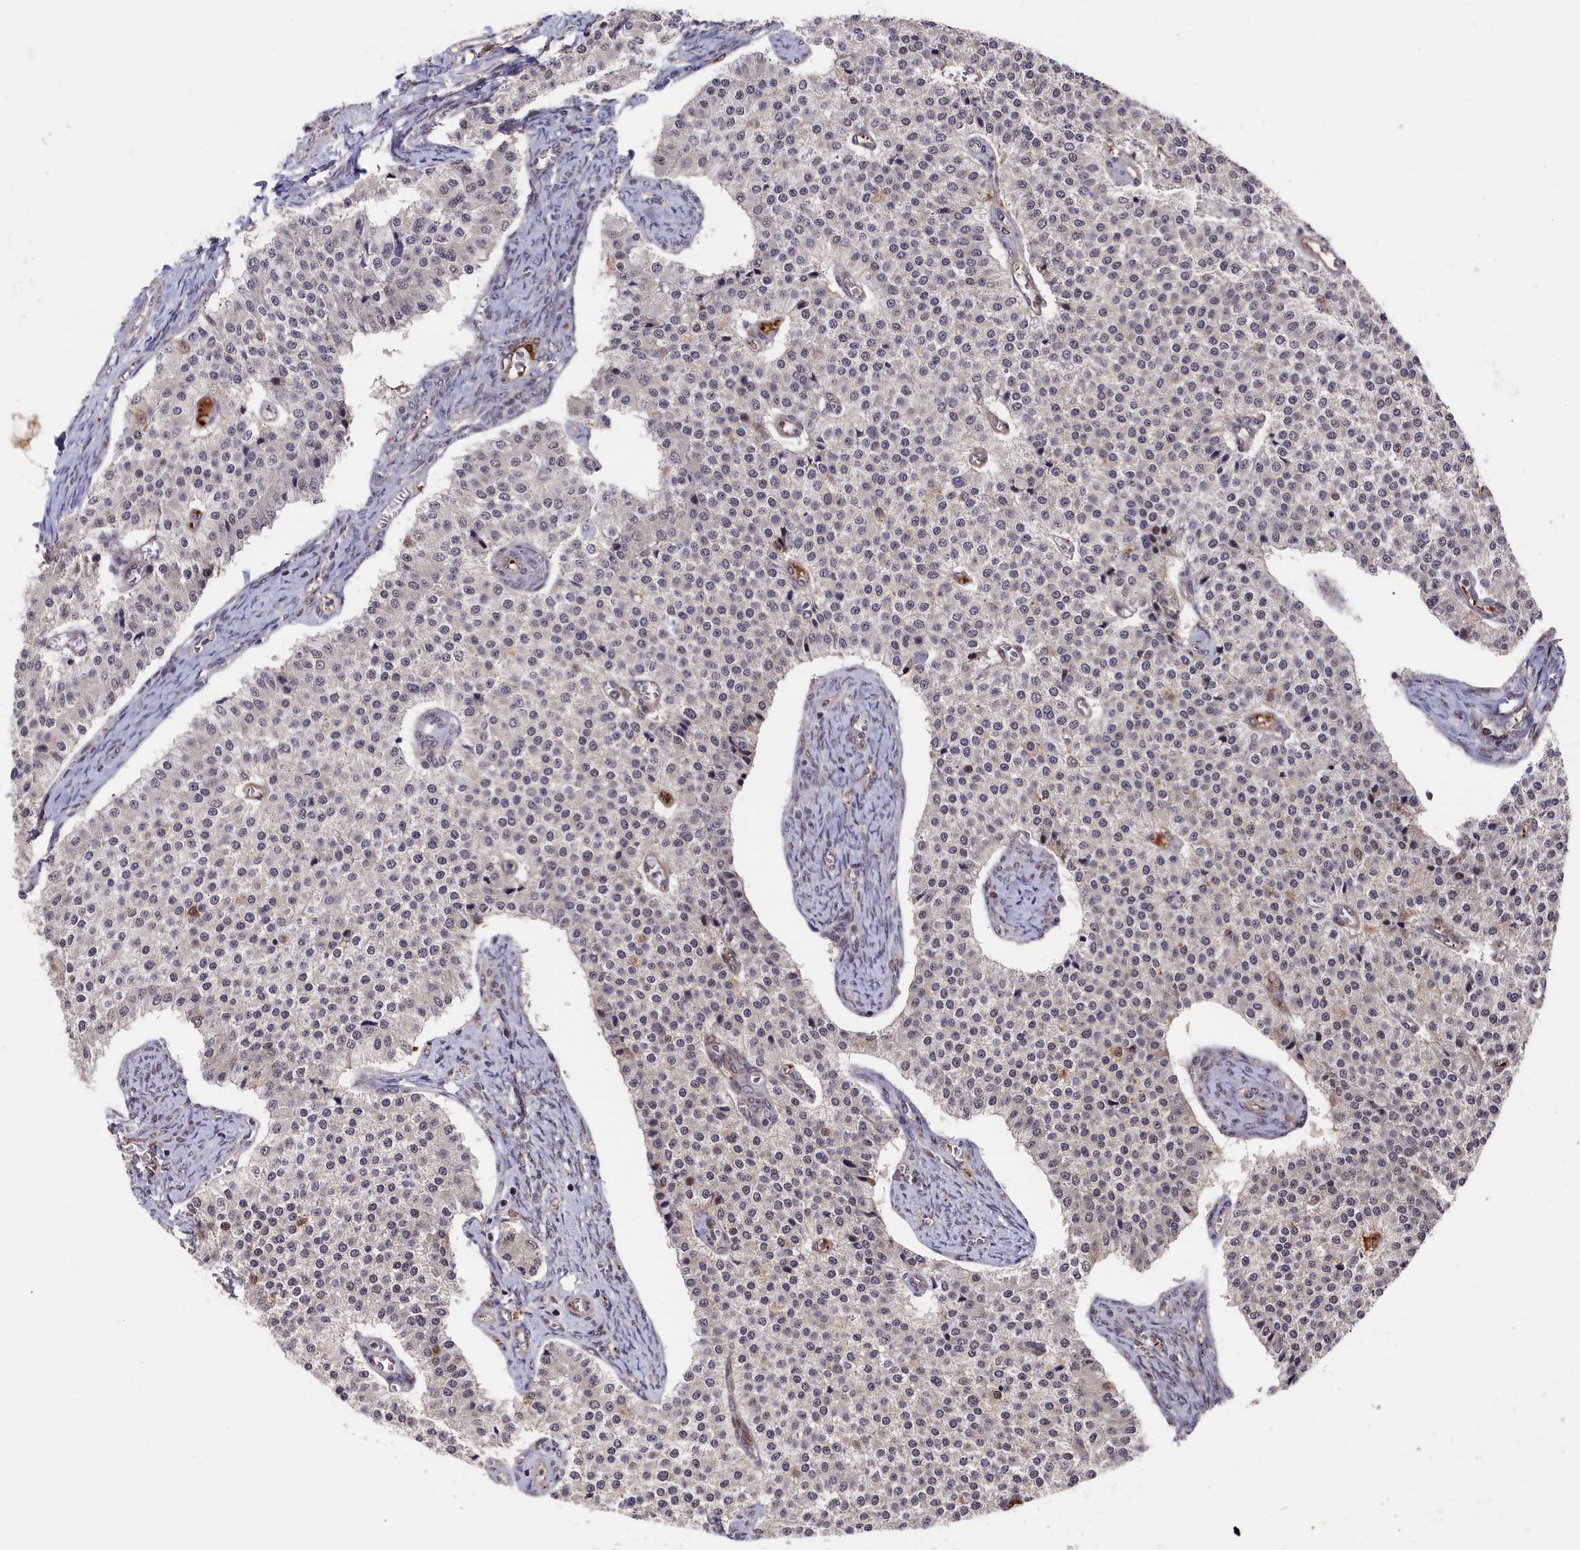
{"staining": {"intensity": "negative", "quantity": "none", "location": "none"}, "tissue": "carcinoid", "cell_type": "Tumor cells", "image_type": "cancer", "snomed": [{"axis": "morphology", "description": "Carcinoid, malignant, NOS"}, {"axis": "topography", "description": "Colon"}], "caption": "Image shows no significant protein positivity in tumor cells of carcinoid (malignant).", "gene": "CLPX", "patient": {"sex": "female", "age": 52}}